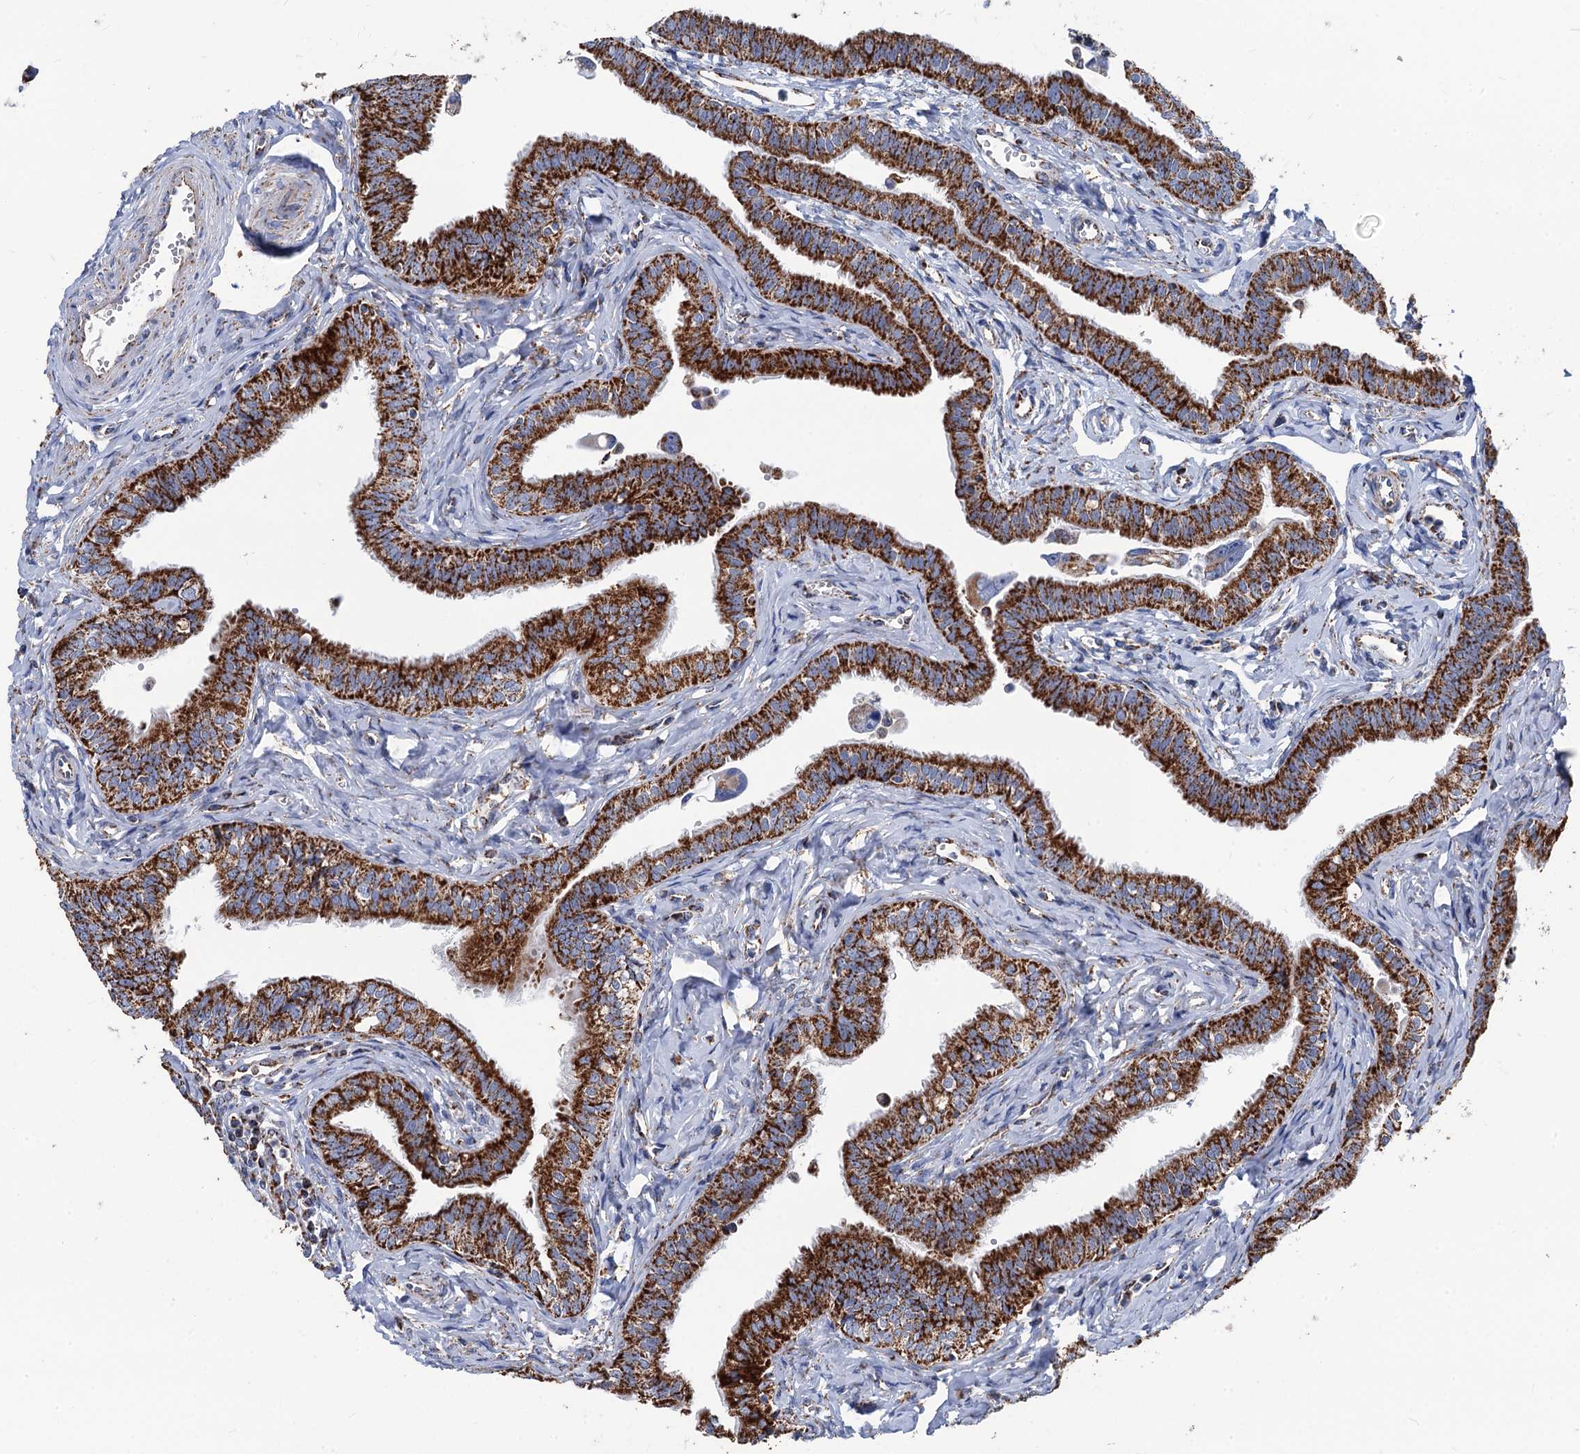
{"staining": {"intensity": "strong", "quantity": ">75%", "location": "cytoplasmic/membranous"}, "tissue": "fallopian tube", "cell_type": "Glandular cells", "image_type": "normal", "snomed": [{"axis": "morphology", "description": "Normal tissue, NOS"}, {"axis": "morphology", "description": "Carcinoma, NOS"}, {"axis": "topography", "description": "Fallopian tube"}, {"axis": "topography", "description": "Ovary"}], "caption": "Immunohistochemical staining of normal fallopian tube exhibits strong cytoplasmic/membranous protein positivity in approximately >75% of glandular cells. (brown staining indicates protein expression, while blue staining denotes nuclei).", "gene": "IVD", "patient": {"sex": "female", "age": 59}}